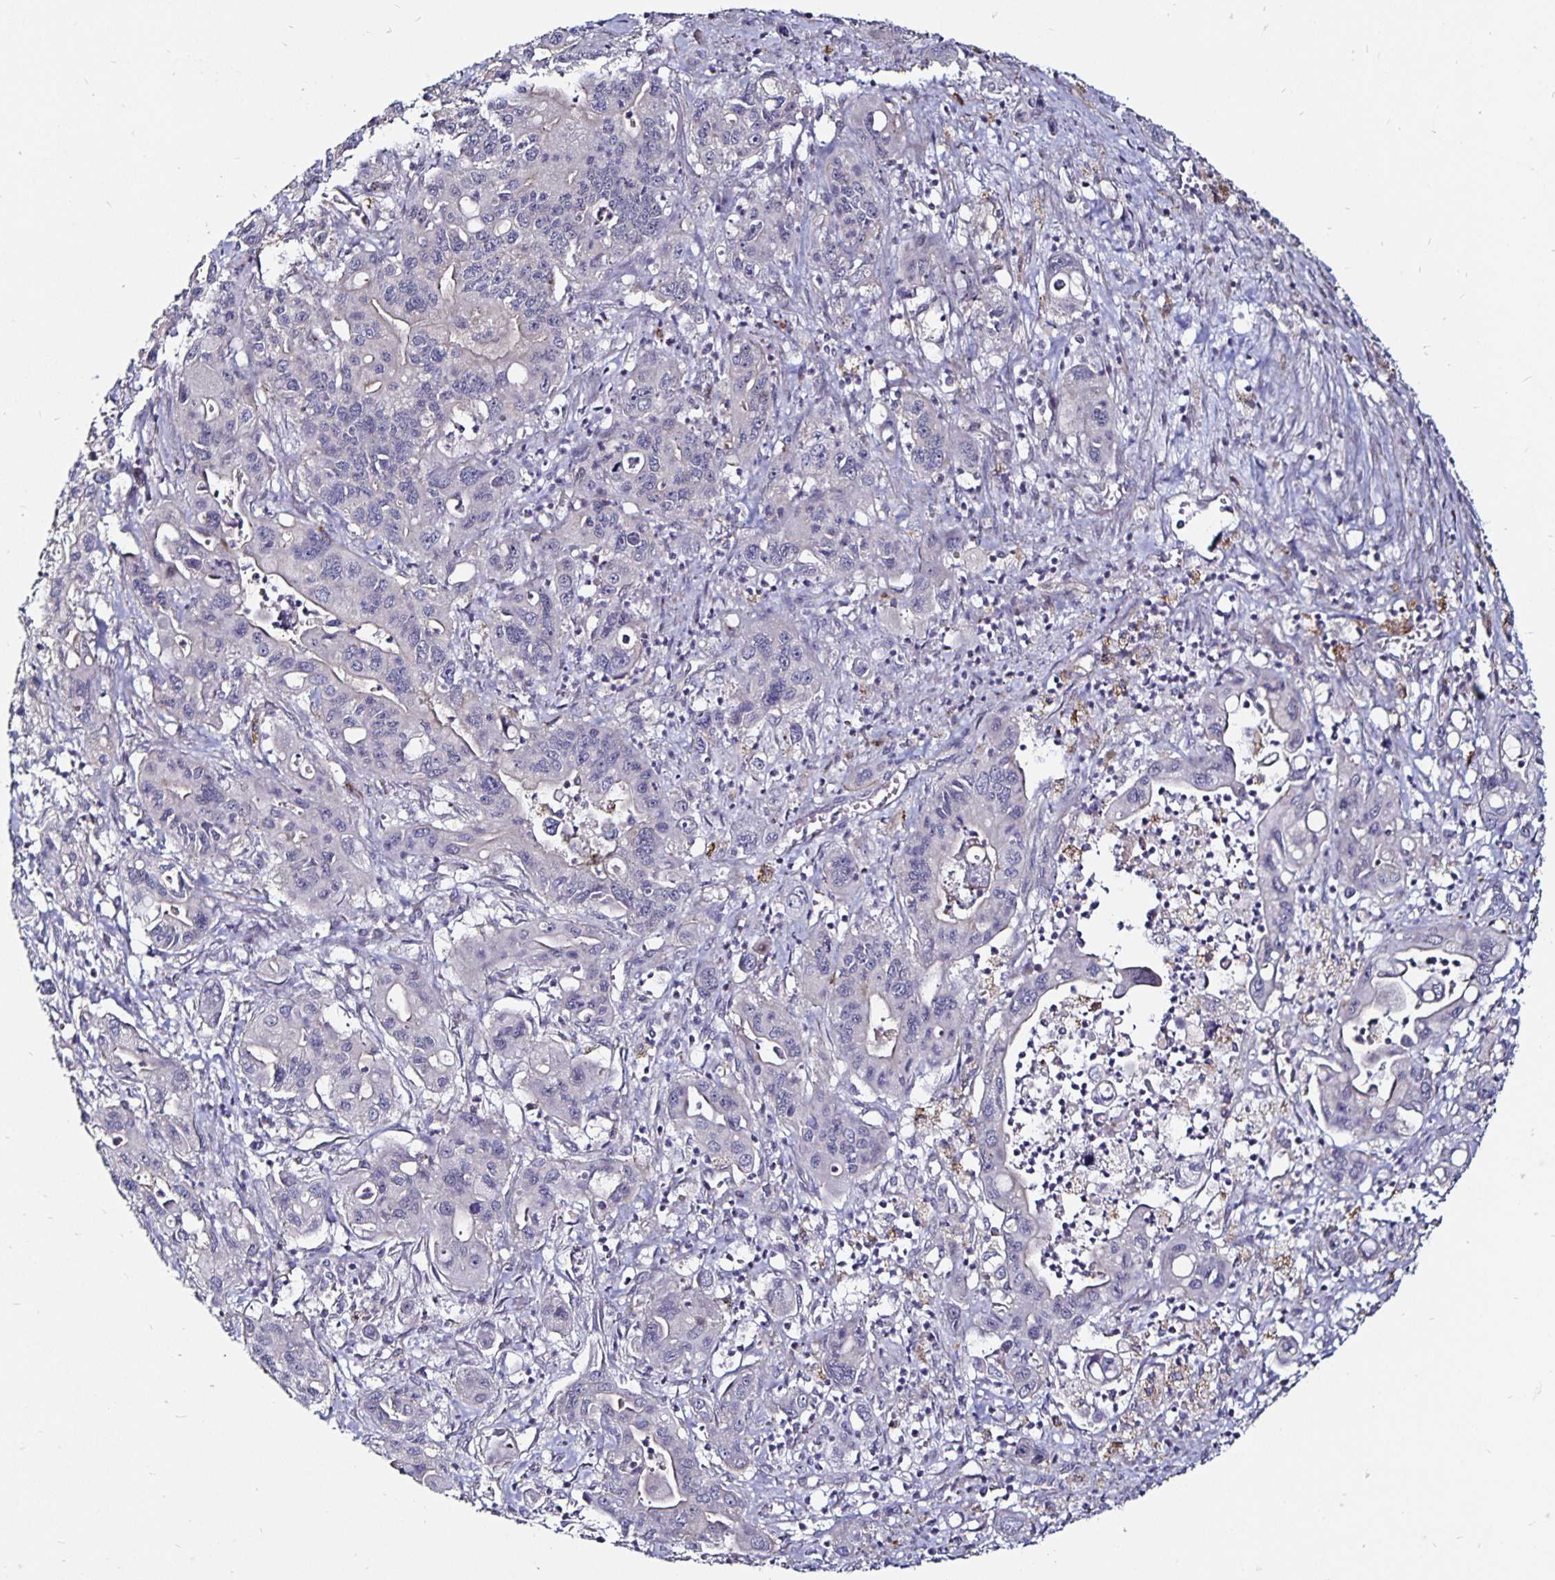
{"staining": {"intensity": "negative", "quantity": "none", "location": "none"}, "tissue": "pancreatic cancer", "cell_type": "Tumor cells", "image_type": "cancer", "snomed": [{"axis": "morphology", "description": "Adenocarcinoma, NOS"}, {"axis": "topography", "description": "Pancreas"}], "caption": "Human adenocarcinoma (pancreatic) stained for a protein using immunohistochemistry shows no positivity in tumor cells.", "gene": "CYP27A1", "patient": {"sex": "male", "age": 62}}